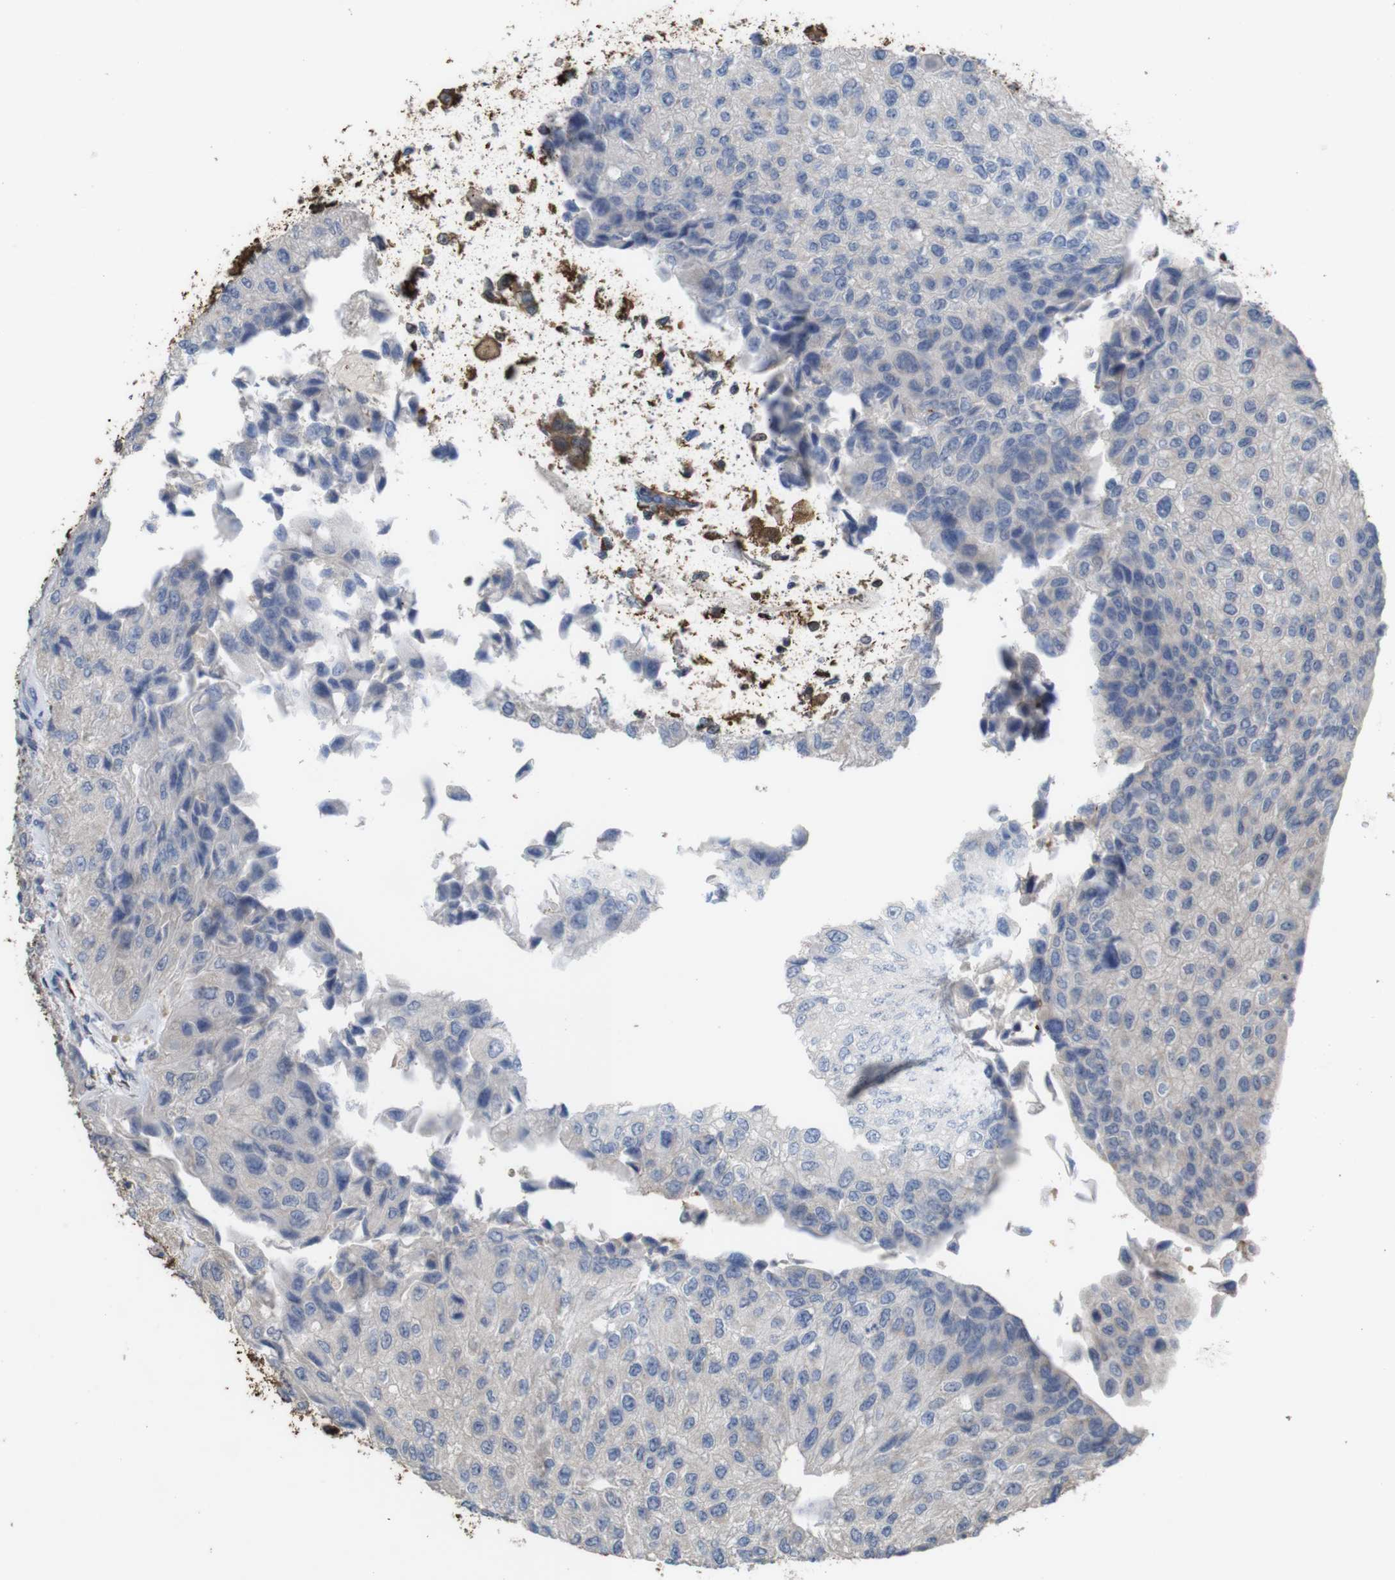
{"staining": {"intensity": "negative", "quantity": "none", "location": "none"}, "tissue": "urothelial cancer", "cell_type": "Tumor cells", "image_type": "cancer", "snomed": [{"axis": "morphology", "description": "Urothelial carcinoma, High grade"}, {"axis": "topography", "description": "Kidney"}, {"axis": "topography", "description": "Urinary bladder"}], "caption": "This is an immunohistochemistry (IHC) image of urothelial cancer. There is no staining in tumor cells.", "gene": "PTPRR", "patient": {"sex": "male", "age": 77}}